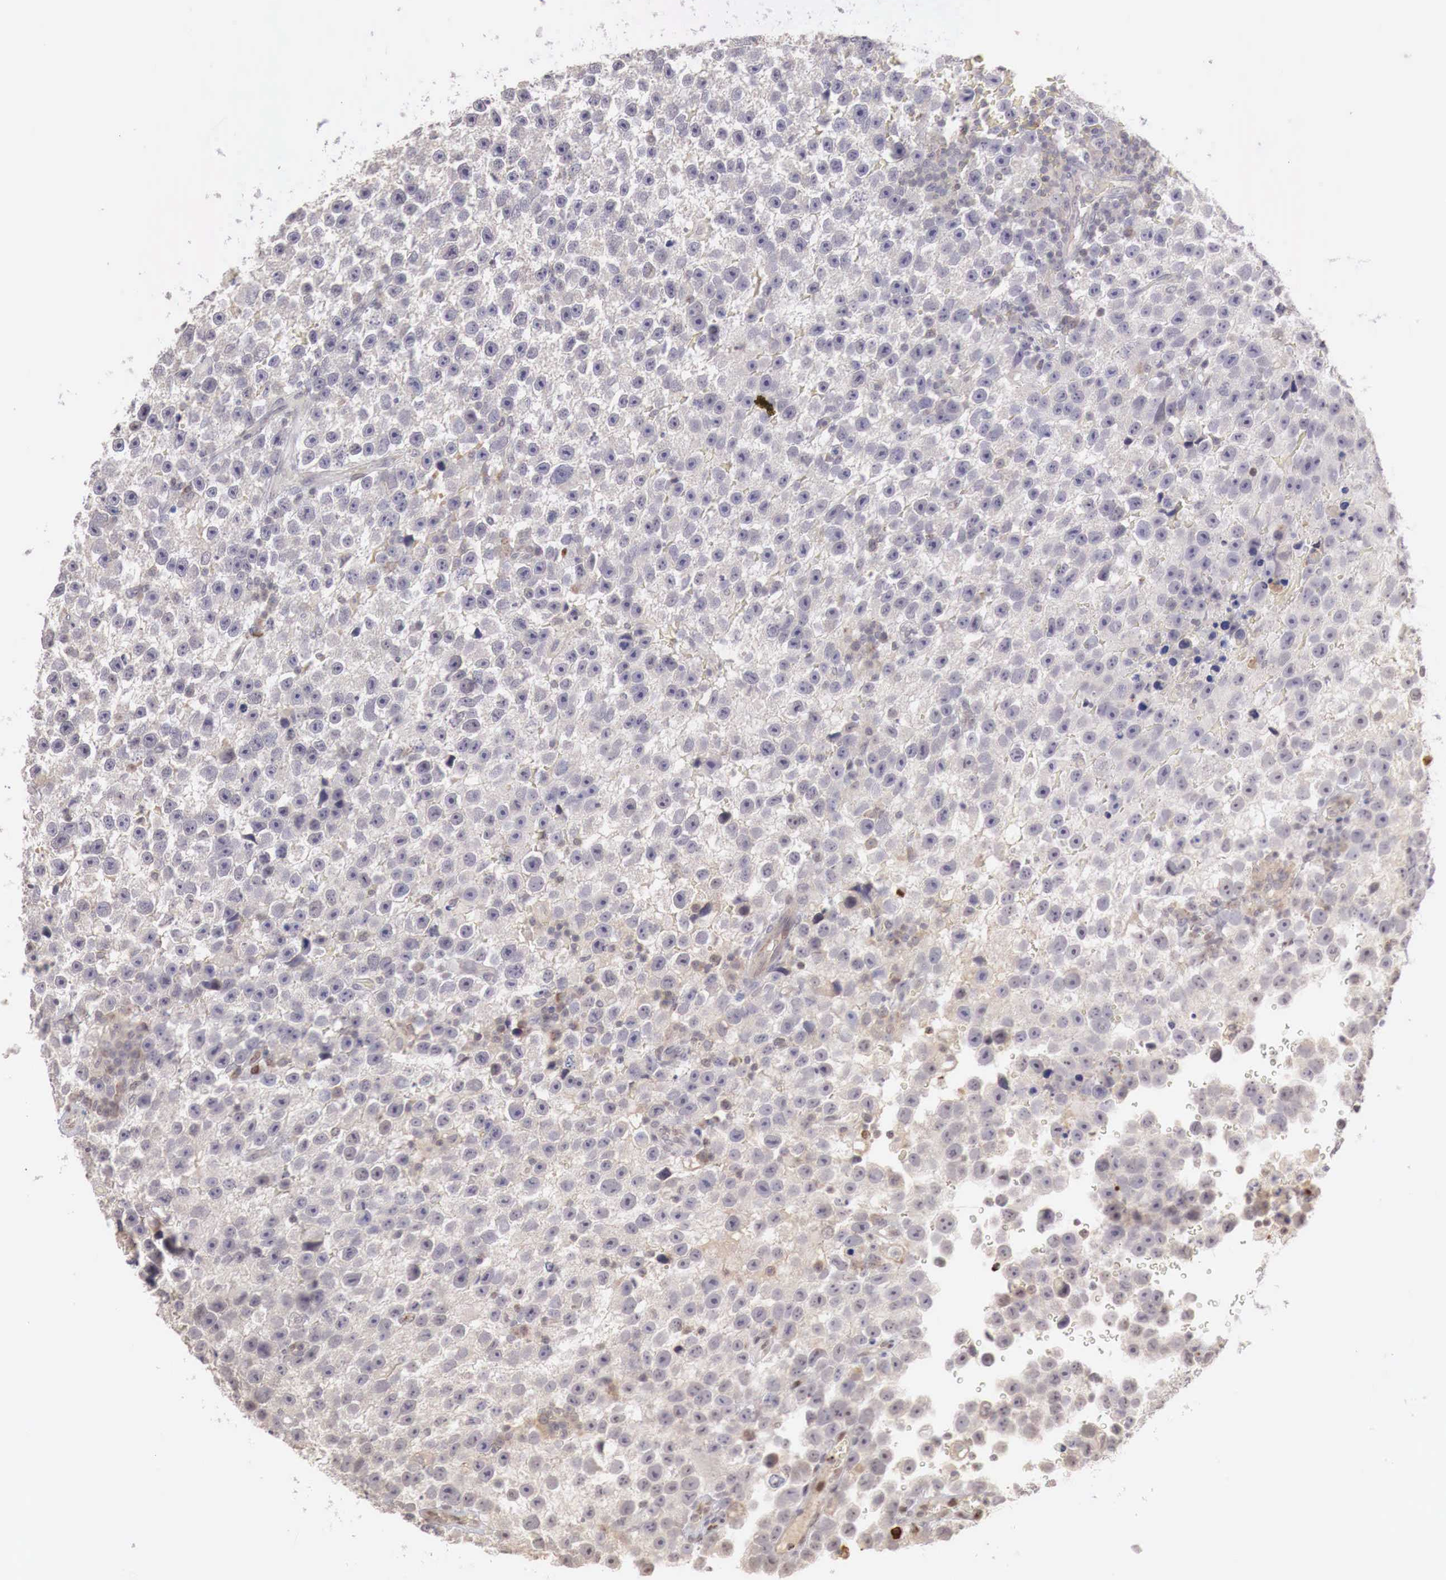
{"staining": {"intensity": "weak", "quantity": ">75%", "location": "cytoplasmic/membranous"}, "tissue": "testis cancer", "cell_type": "Tumor cells", "image_type": "cancer", "snomed": [{"axis": "morphology", "description": "Seminoma, NOS"}, {"axis": "topography", "description": "Testis"}], "caption": "A brown stain labels weak cytoplasmic/membranous expression of a protein in human seminoma (testis) tumor cells.", "gene": "TBC1D9", "patient": {"sex": "male", "age": 33}}